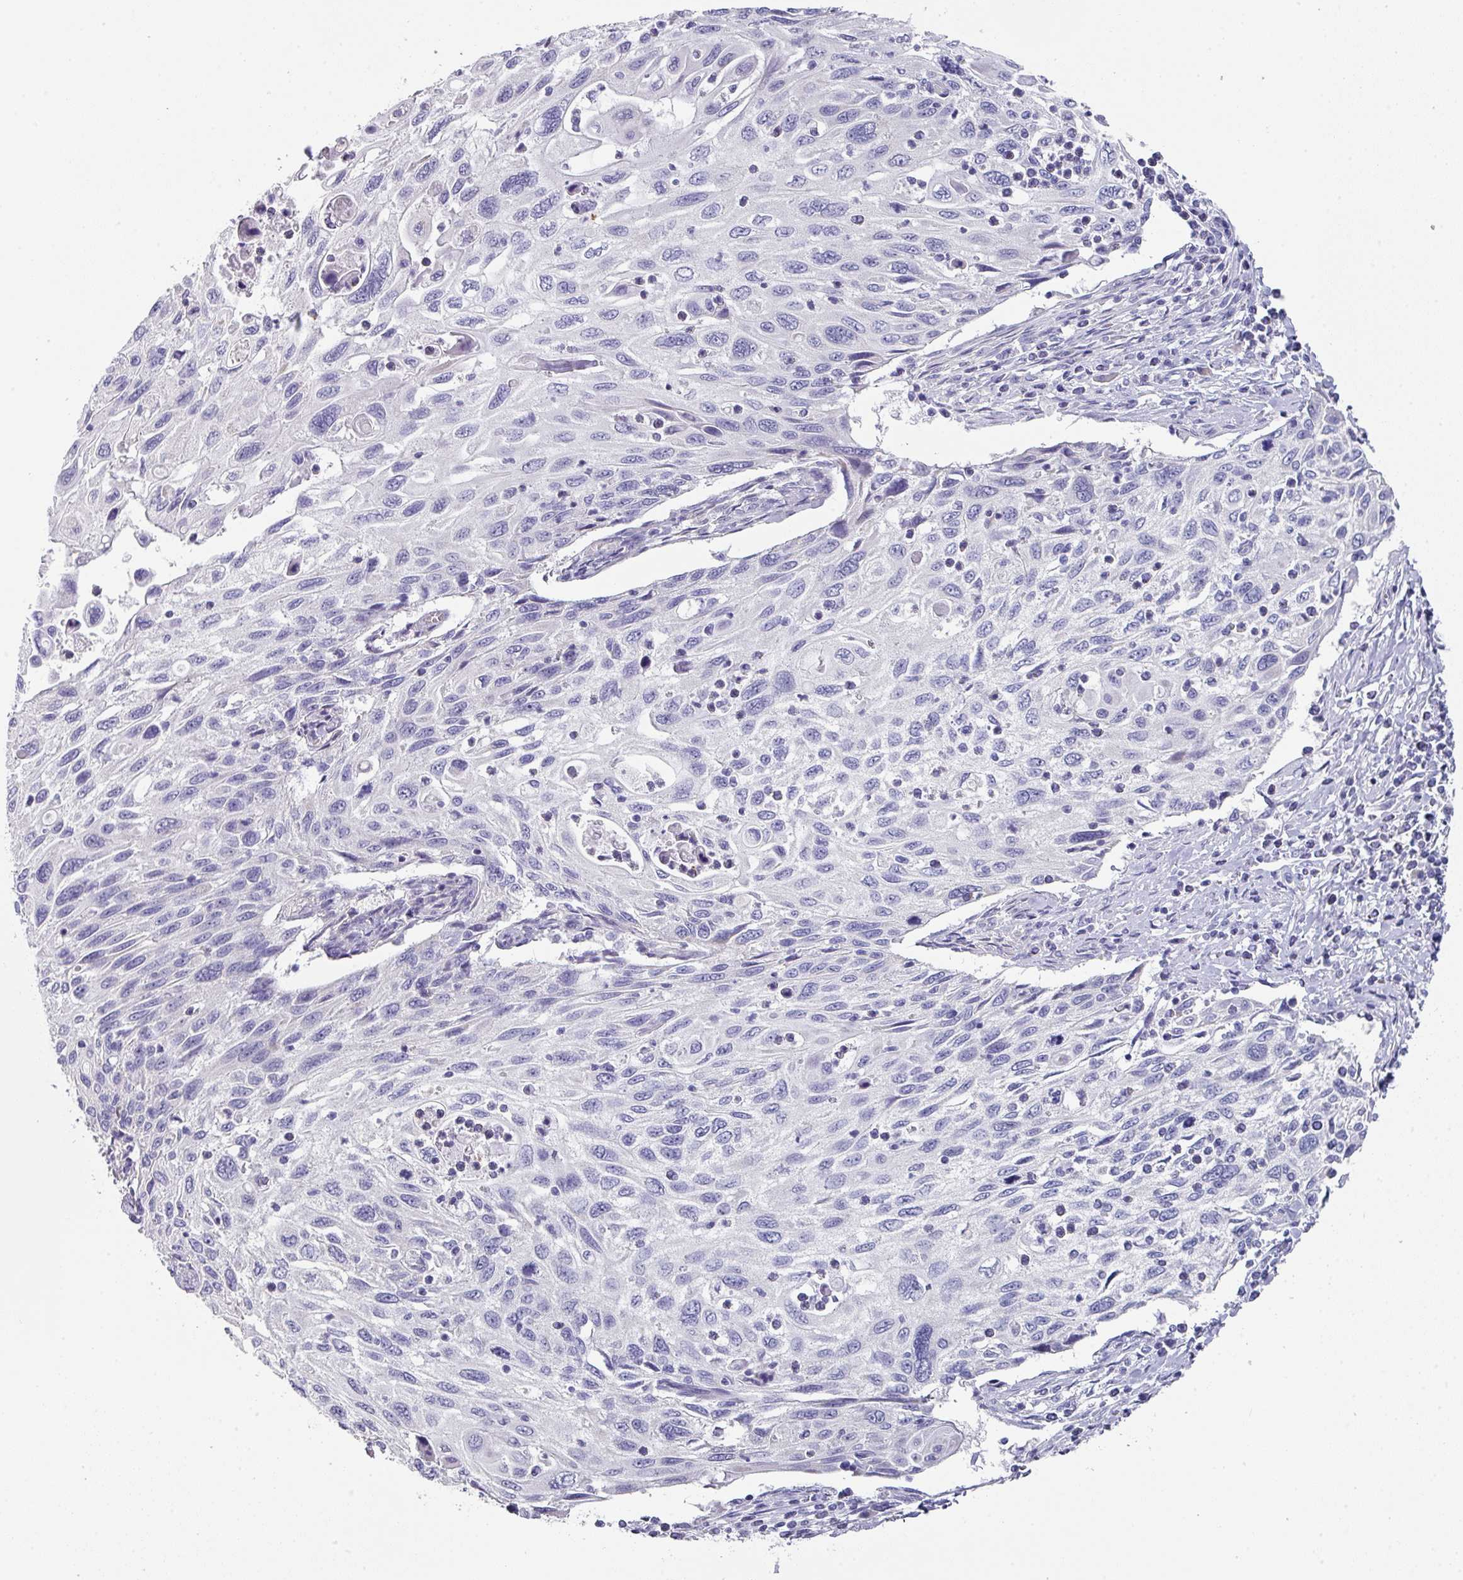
{"staining": {"intensity": "negative", "quantity": "none", "location": "none"}, "tissue": "cervical cancer", "cell_type": "Tumor cells", "image_type": "cancer", "snomed": [{"axis": "morphology", "description": "Squamous cell carcinoma, NOS"}, {"axis": "topography", "description": "Cervix"}], "caption": "Cervical cancer (squamous cell carcinoma) was stained to show a protein in brown. There is no significant positivity in tumor cells.", "gene": "DEFB115", "patient": {"sex": "female", "age": 70}}